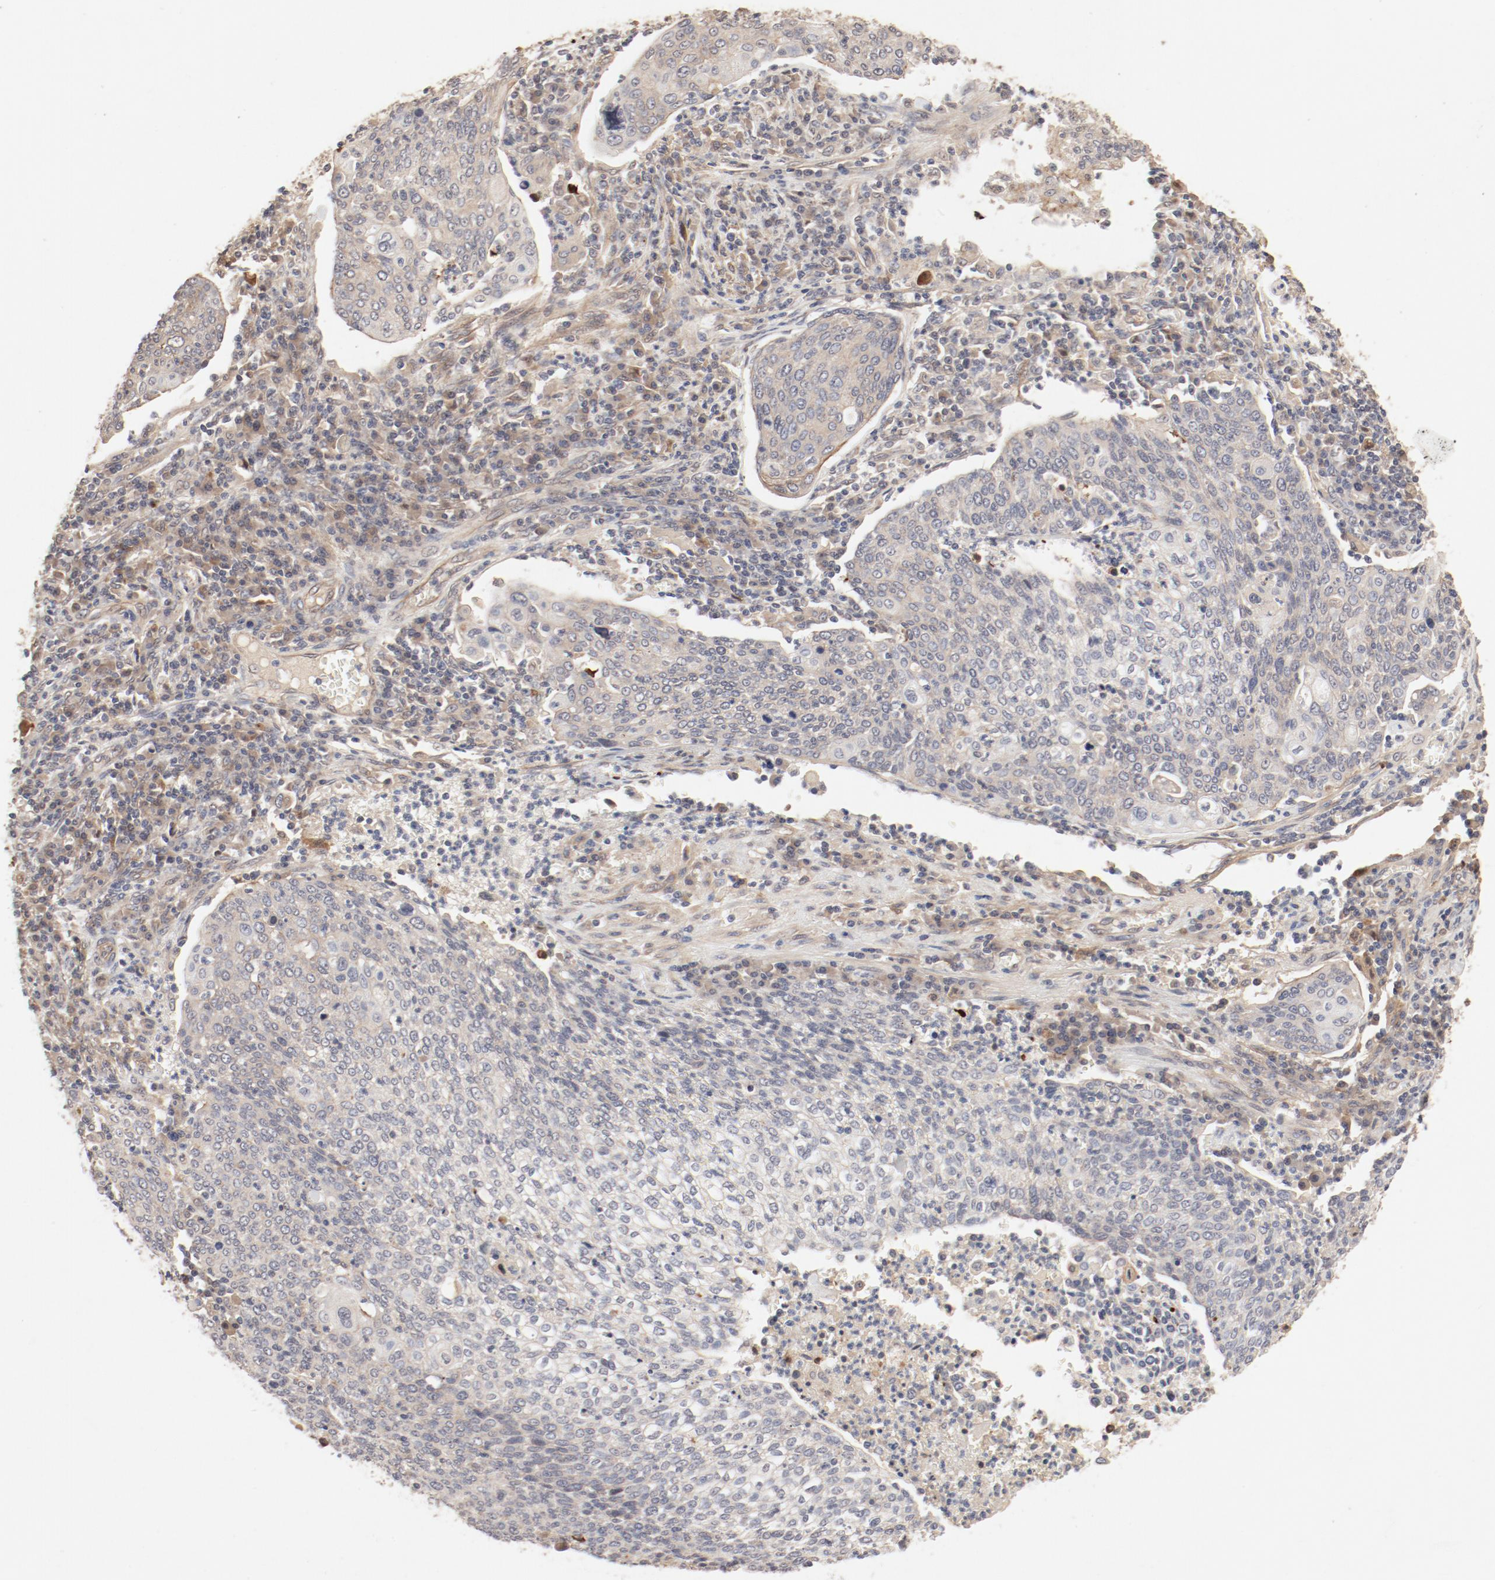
{"staining": {"intensity": "weak", "quantity": ">75%", "location": "cytoplasmic/membranous"}, "tissue": "cervical cancer", "cell_type": "Tumor cells", "image_type": "cancer", "snomed": [{"axis": "morphology", "description": "Squamous cell carcinoma, NOS"}, {"axis": "topography", "description": "Cervix"}], "caption": "The image exhibits immunohistochemical staining of squamous cell carcinoma (cervical). There is weak cytoplasmic/membranous positivity is appreciated in about >75% of tumor cells.", "gene": "IL3RA", "patient": {"sex": "female", "age": 40}}